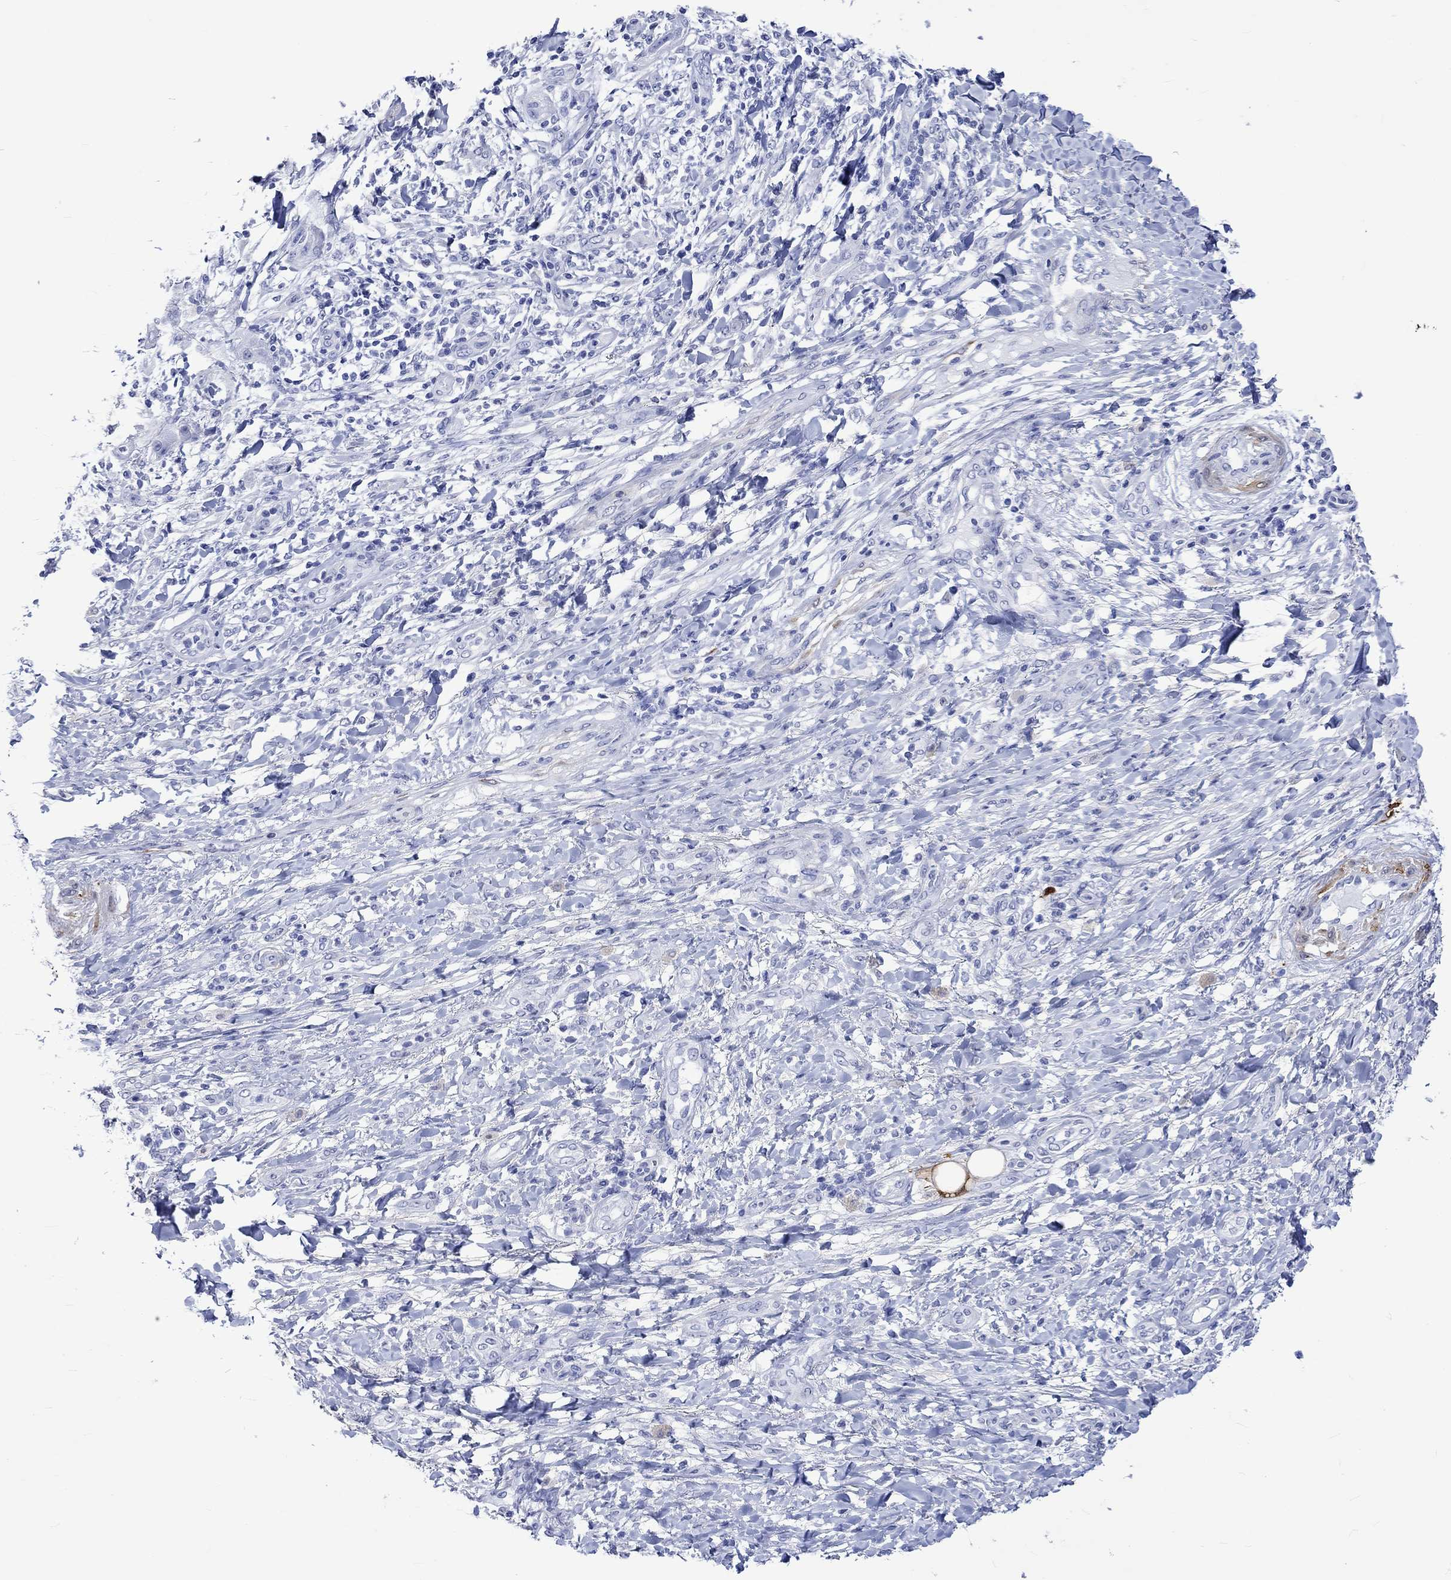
{"staining": {"intensity": "negative", "quantity": "none", "location": "none"}, "tissue": "skin cancer", "cell_type": "Tumor cells", "image_type": "cancer", "snomed": [{"axis": "morphology", "description": "Squamous cell carcinoma, NOS"}, {"axis": "topography", "description": "Skin"}], "caption": "Human squamous cell carcinoma (skin) stained for a protein using IHC reveals no staining in tumor cells.", "gene": "CRYAB", "patient": {"sex": "male", "age": 62}}